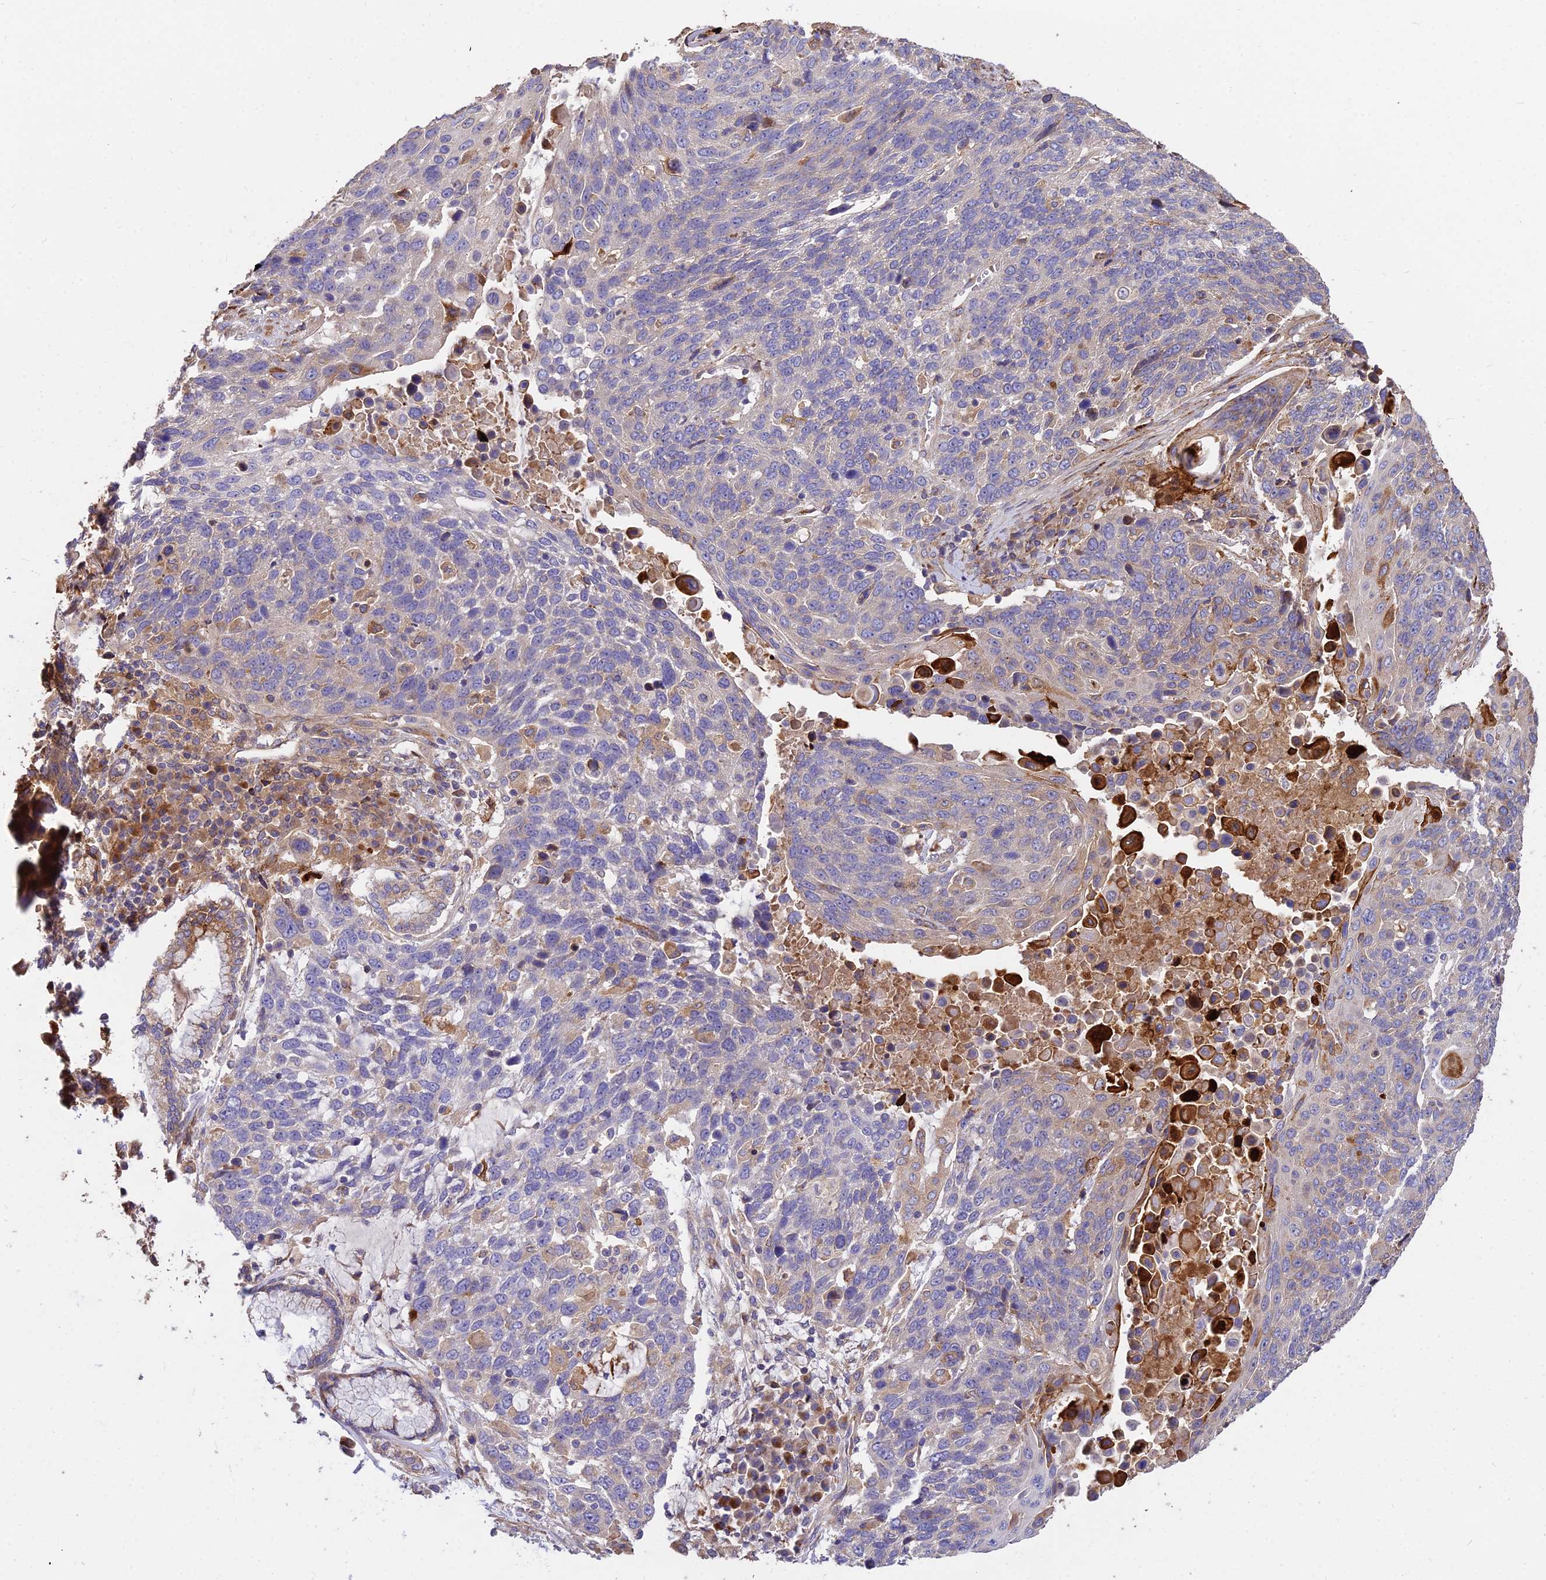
{"staining": {"intensity": "negative", "quantity": "none", "location": "none"}, "tissue": "lung cancer", "cell_type": "Tumor cells", "image_type": "cancer", "snomed": [{"axis": "morphology", "description": "Squamous cell carcinoma, NOS"}, {"axis": "topography", "description": "Lung"}], "caption": "Protein analysis of squamous cell carcinoma (lung) shows no significant staining in tumor cells.", "gene": "ROCK1", "patient": {"sex": "male", "age": 66}}